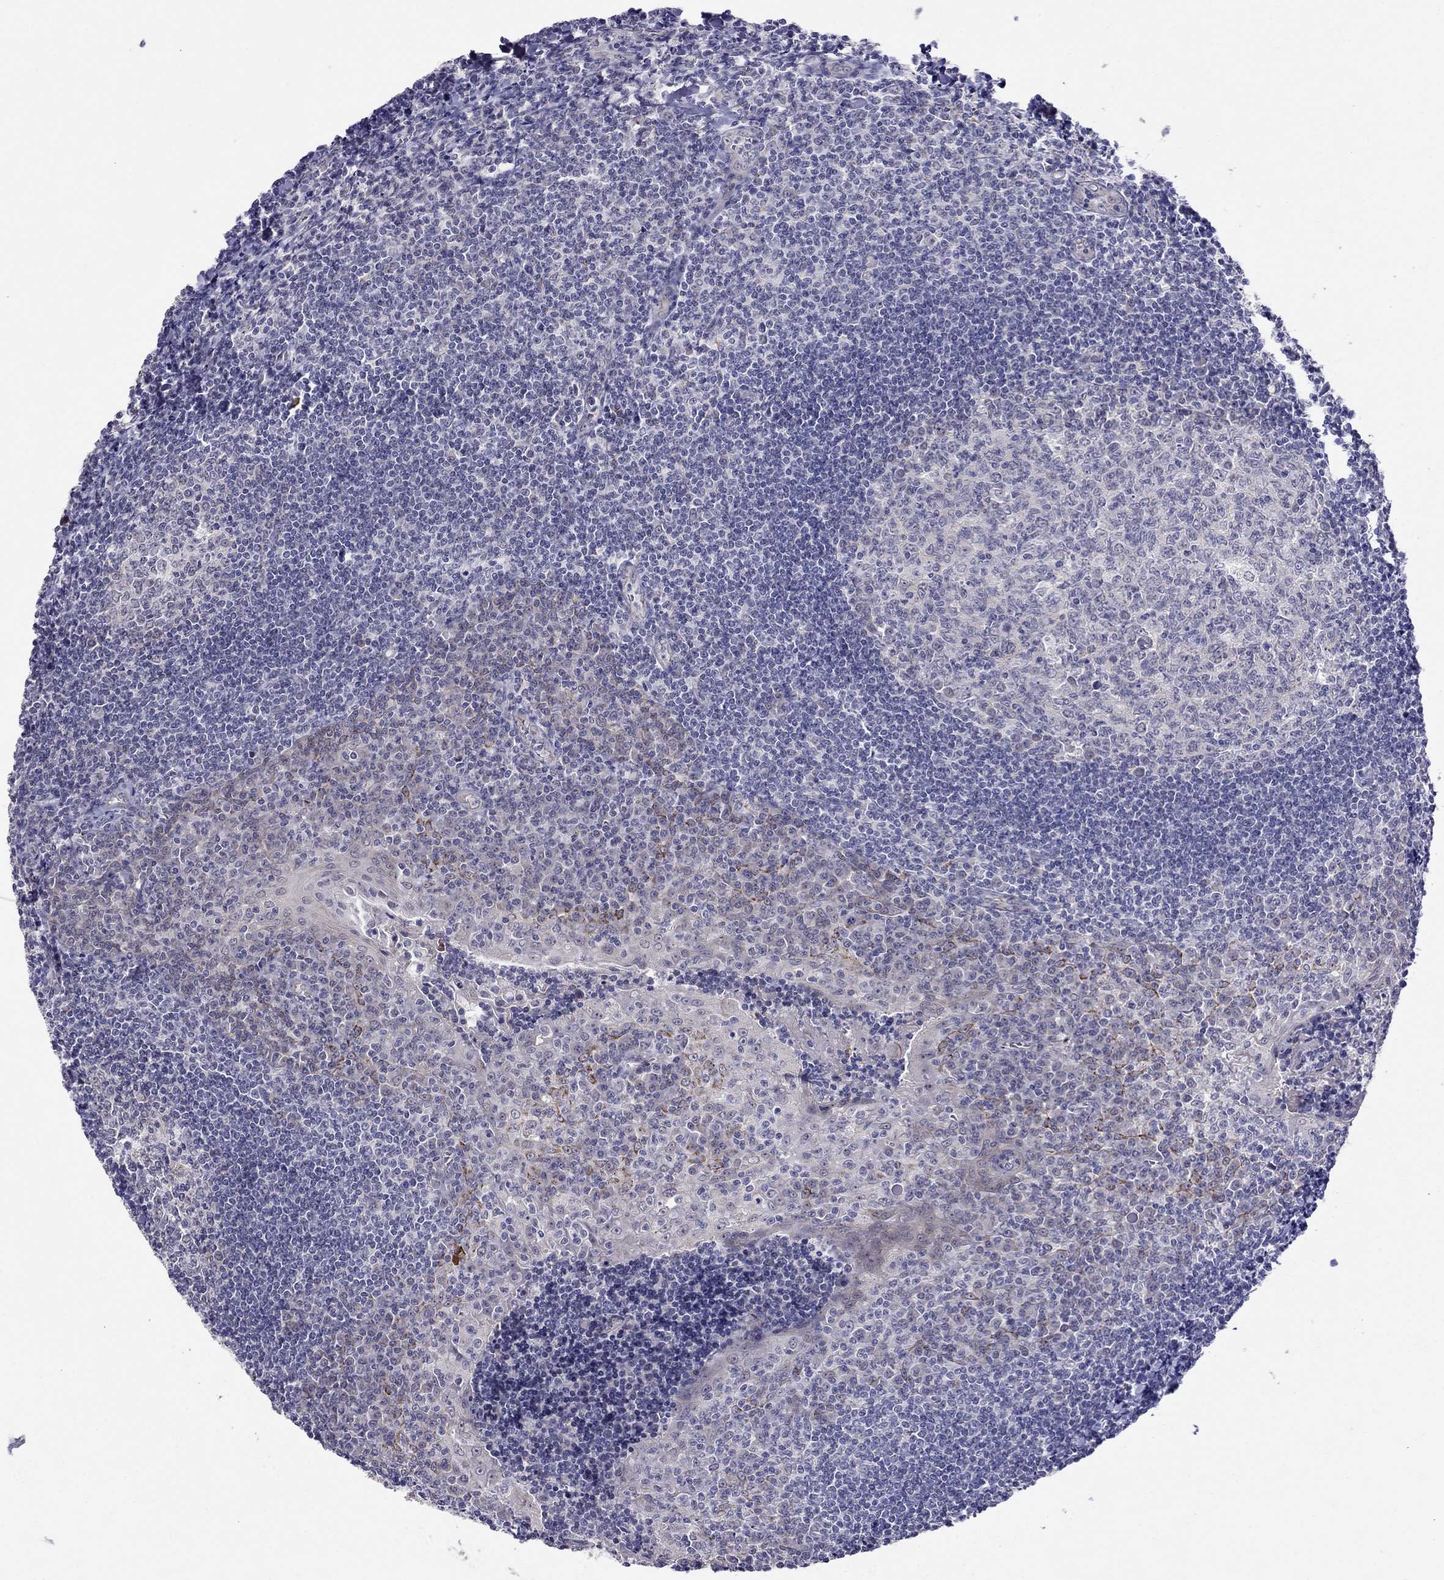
{"staining": {"intensity": "negative", "quantity": "none", "location": "none"}, "tissue": "tonsil", "cell_type": "Germinal center cells", "image_type": "normal", "snomed": [{"axis": "morphology", "description": "Normal tissue, NOS"}, {"axis": "topography", "description": "Tonsil"}], "caption": "A histopathology image of tonsil stained for a protein exhibits no brown staining in germinal center cells. (DAB immunohistochemistry with hematoxylin counter stain).", "gene": "MYO3B", "patient": {"sex": "female", "age": 12}}